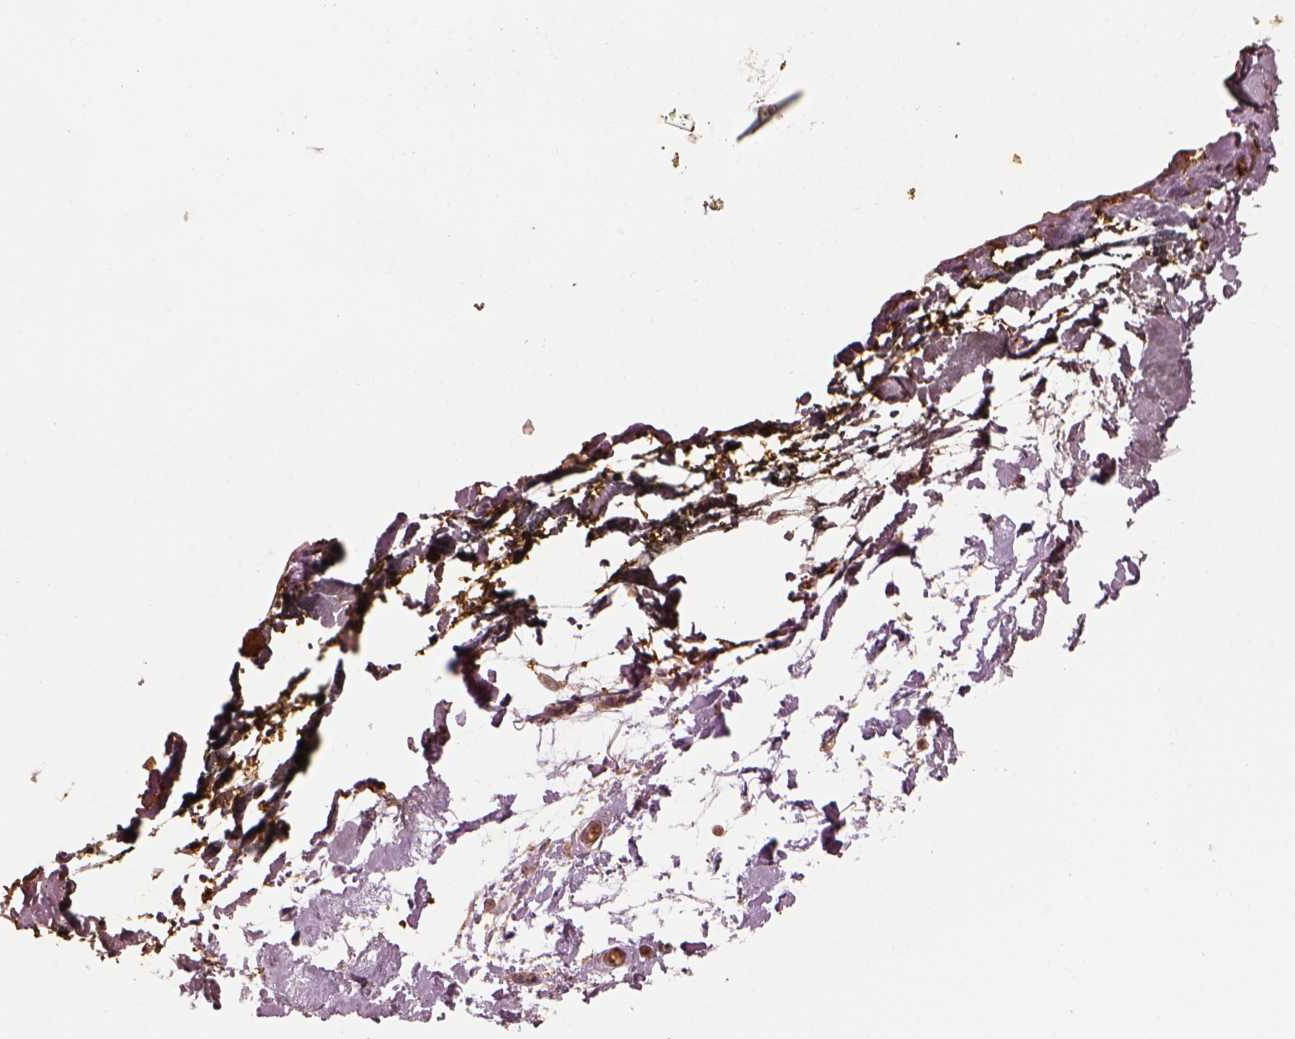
{"staining": {"intensity": "moderate", "quantity": "25%-75%", "location": "cytoplasmic/membranous"}, "tissue": "skin", "cell_type": "Fibroblasts", "image_type": "normal", "snomed": [{"axis": "morphology", "description": "Normal tissue, NOS"}, {"axis": "topography", "description": "Skin"}], "caption": "Protein expression analysis of benign skin shows moderate cytoplasmic/membranous expression in approximately 25%-75% of fibroblasts. (IHC, brightfield microscopy, high magnification).", "gene": "PTGES2", "patient": {"sex": "female", "age": 34}}